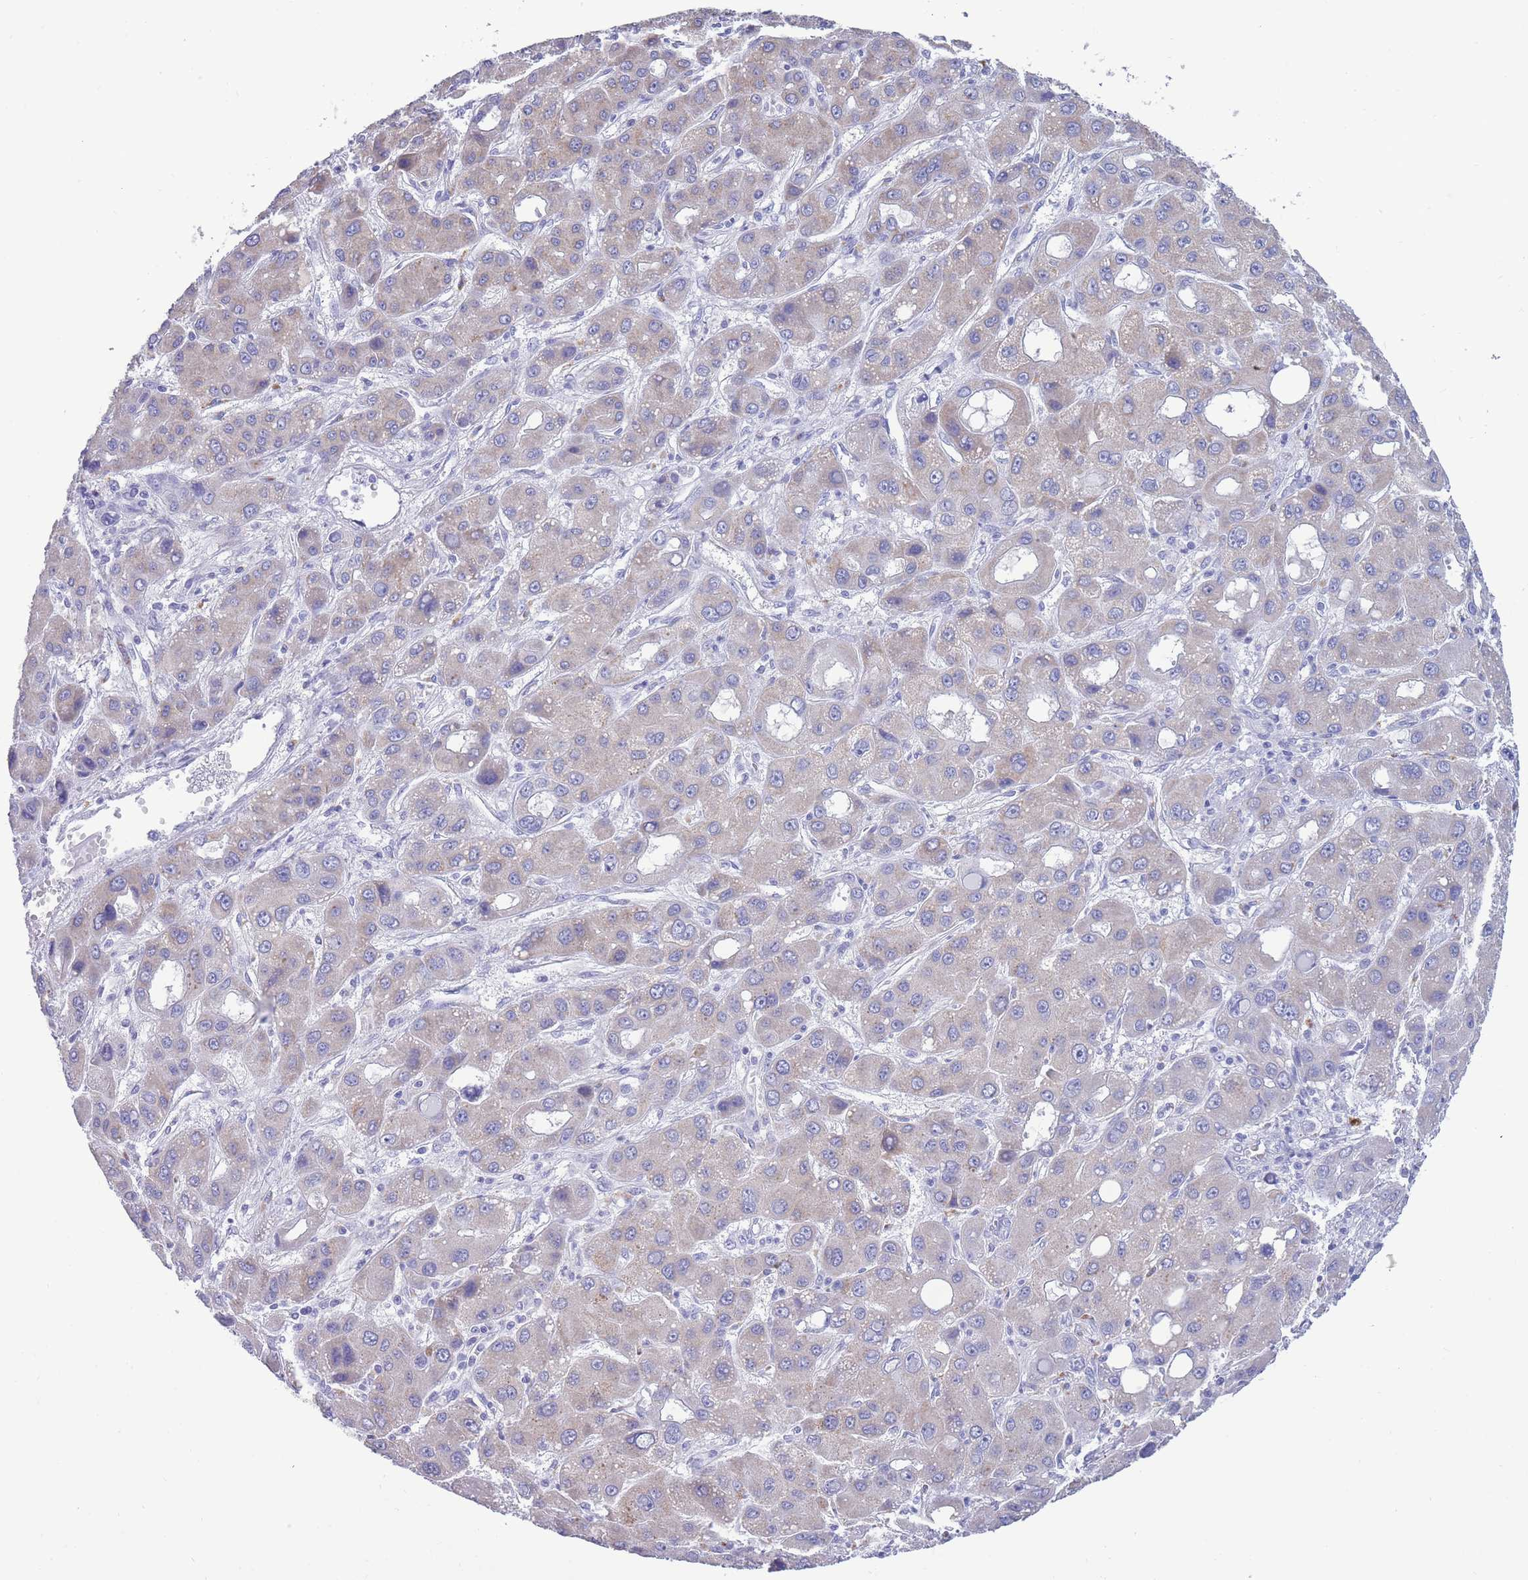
{"staining": {"intensity": "weak", "quantity": "<25%", "location": "cytoplasmic/membranous"}, "tissue": "liver cancer", "cell_type": "Tumor cells", "image_type": "cancer", "snomed": [{"axis": "morphology", "description": "Carcinoma, Hepatocellular, NOS"}, {"axis": "topography", "description": "Liver"}], "caption": "Tumor cells are negative for protein expression in human liver cancer (hepatocellular carcinoma).", "gene": "INTS2", "patient": {"sex": "male", "age": 55}}